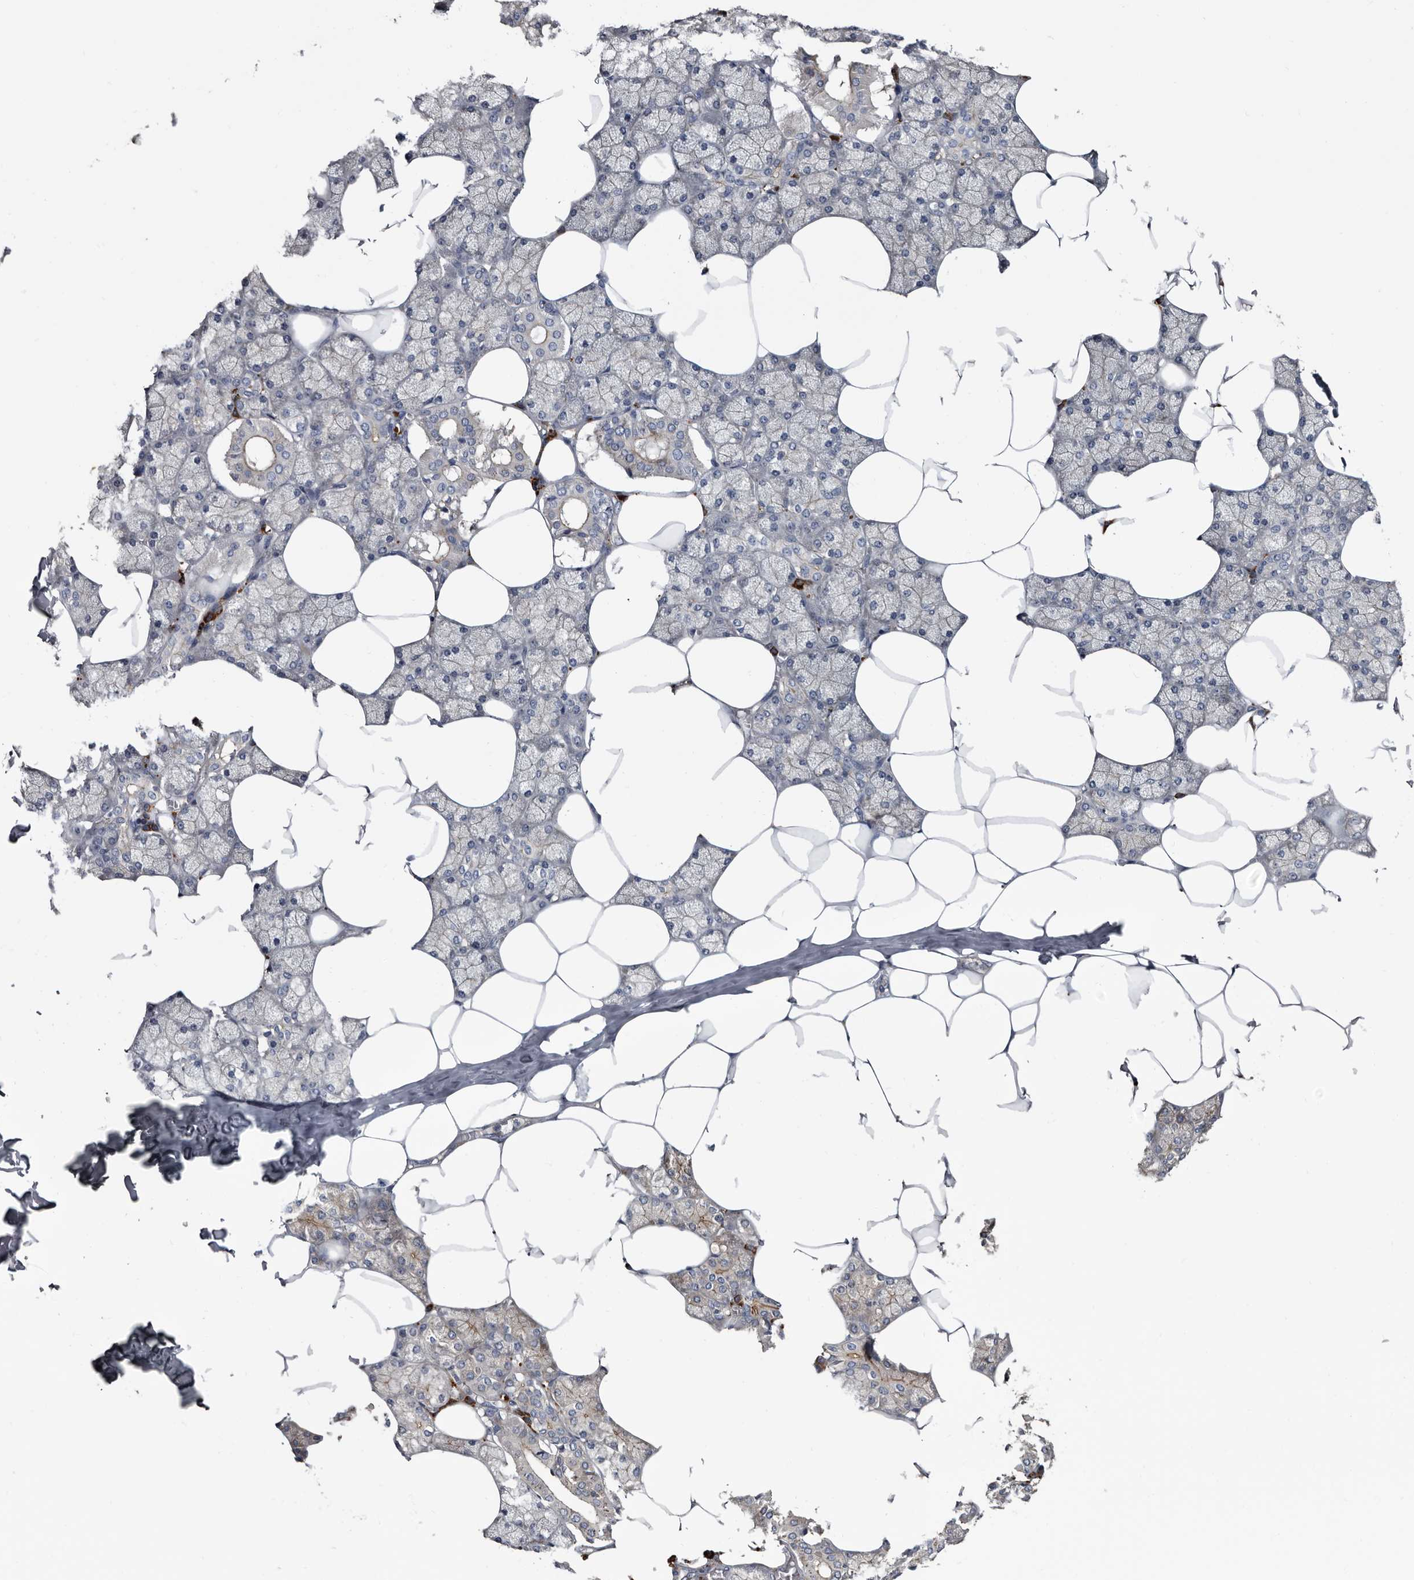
{"staining": {"intensity": "moderate", "quantity": "<25%", "location": "cytoplasmic/membranous"}, "tissue": "salivary gland", "cell_type": "Glandular cells", "image_type": "normal", "snomed": [{"axis": "morphology", "description": "Normal tissue, NOS"}, {"axis": "topography", "description": "Salivary gland"}], "caption": "Salivary gland stained with DAB immunohistochemistry (IHC) reveals low levels of moderate cytoplasmic/membranous positivity in approximately <25% of glandular cells. The staining was performed using DAB to visualize the protein expression in brown, while the nuclei were stained in blue with hematoxylin (Magnification: 20x).", "gene": "TSPAN17", "patient": {"sex": "male", "age": 62}}